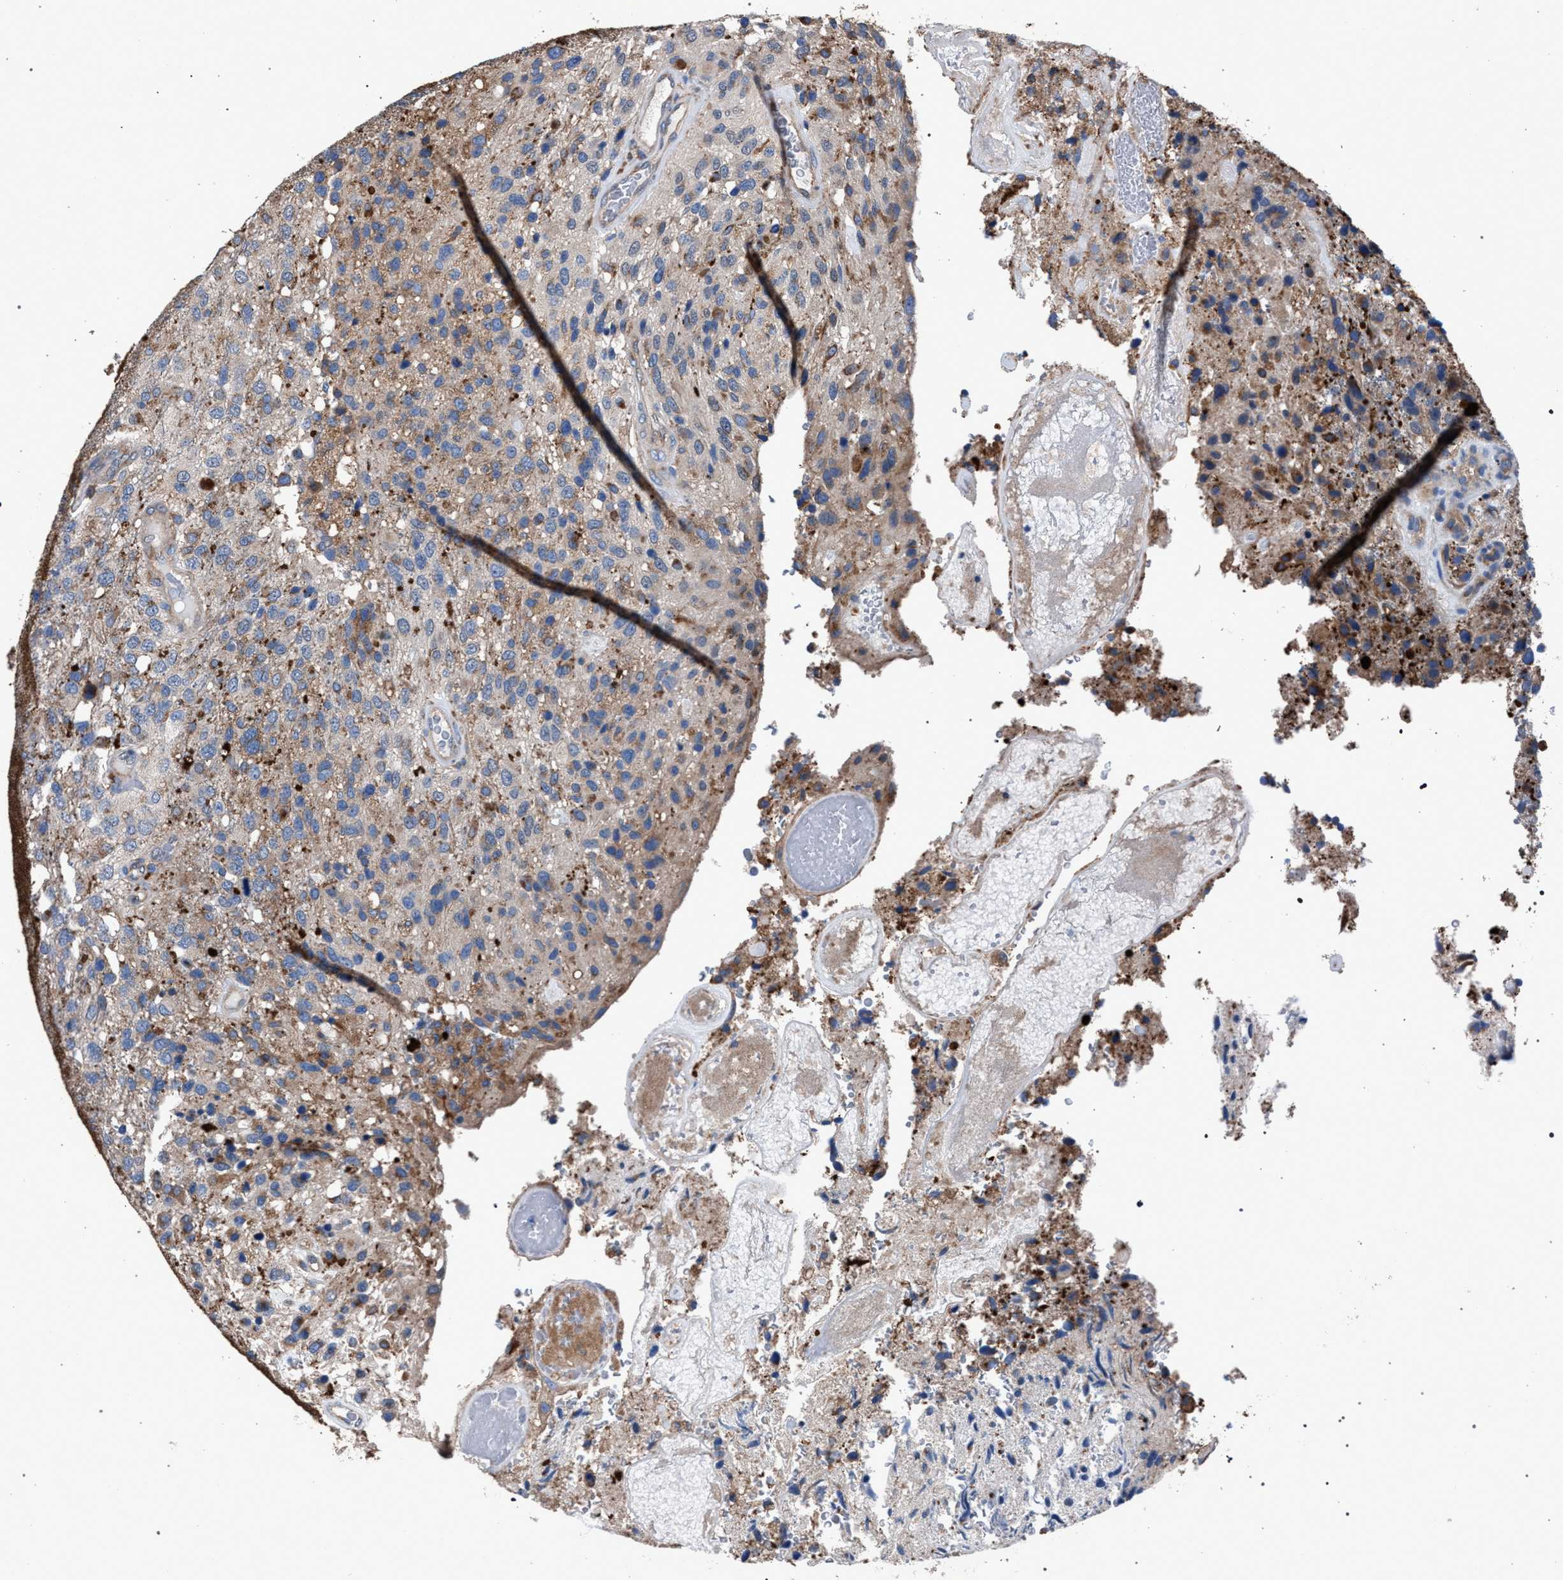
{"staining": {"intensity": "moderate", "quantity": "25%-75%", "location": "cytoplasmic/membranous"}, "tissue": "glioma", "cell_type": "Tumor cells", "image_type": "cancer", "snomed": [{"axis": "morphology", "description": "Glioma, malignant, High grade"}, {"axis": "topography", "description": "Brain"}], "caption": "The photomicrograph exhibits immunohistochemical staining of glioma. There is moderate cytoplasmic/membranous positivity is present in approximately 25%-75% of tumor cells.", "gene": "ATP6V0A1", "patient": {"sex": "female", "age": 58}}